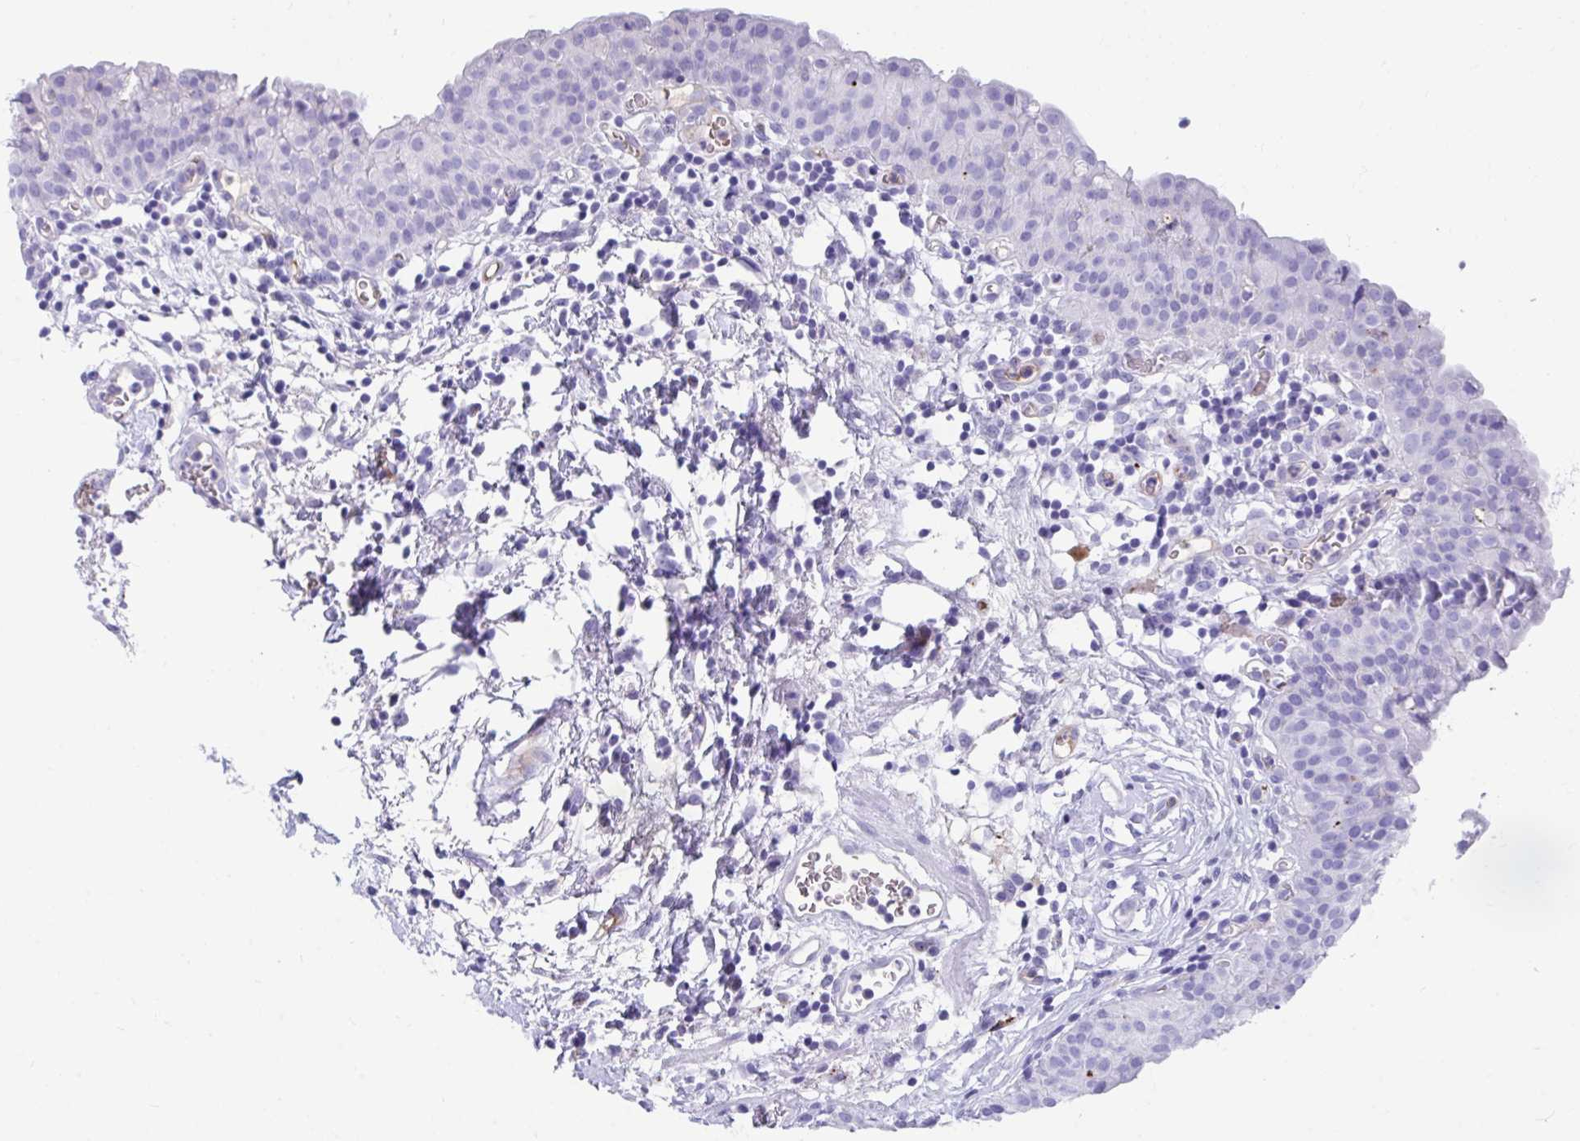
{"staining": {"intensity": "negative", "quantity": "none", "location": "none"}, "tissue": "urinary bladder", "cell_type": "Urothelial cells", "image_type": "normal", "snomed": [{"axis": "morphology", "description": "Normal tissue, NOS"}, {"axis": "morphology", "description": "Inflammation, NOS"}, {"axis": "topography", "description": "Urinary bladder"}], "caption": "Immunohistochemistry of normal urinary bladder displays no positivity in urothelial cells.", "gene": "SMIM9", "patient": {"sex": "male", "age": 57}}